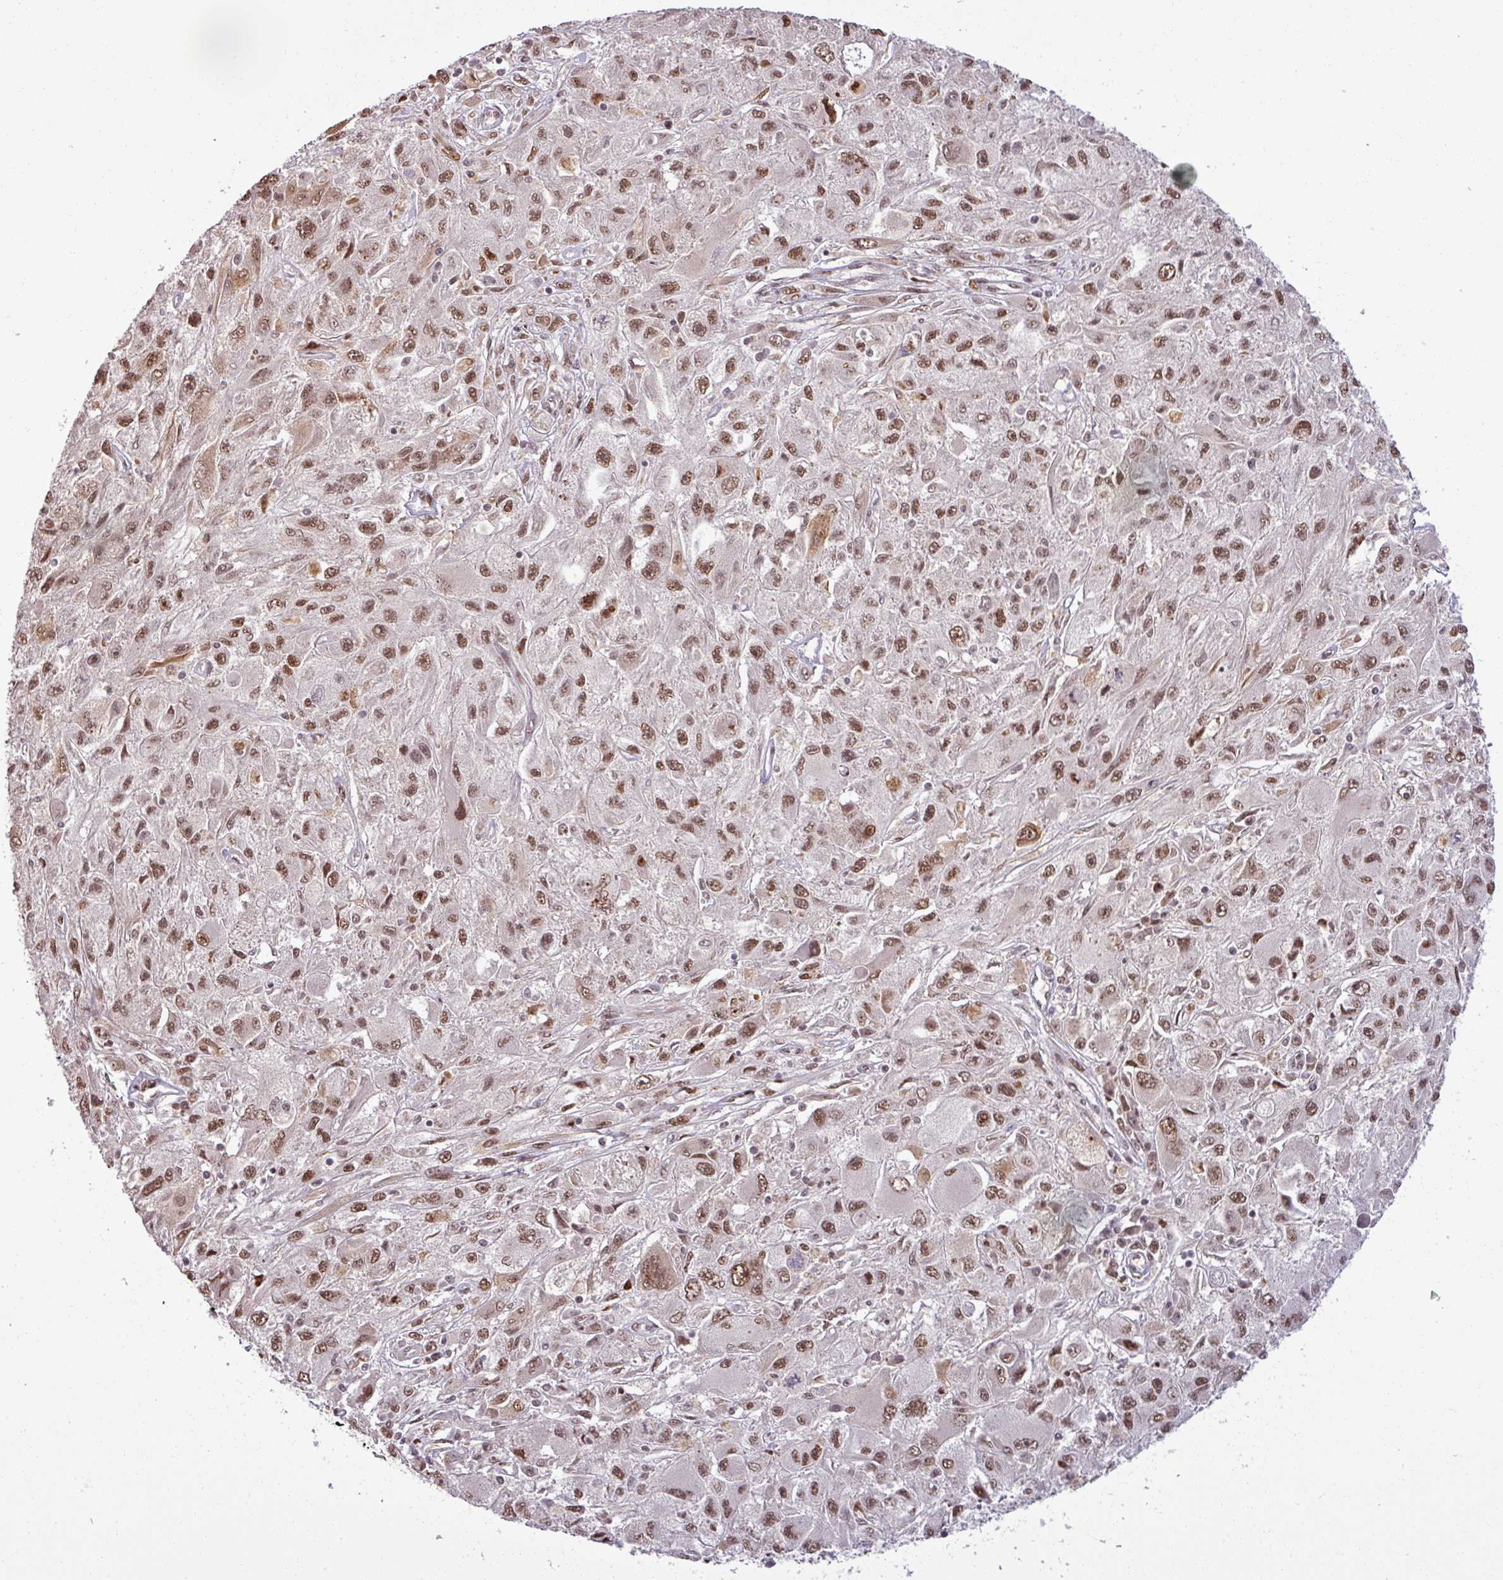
{"staining": {"intensity": "moderate", "quantity": ">75%", "location": "nuclear"}, "tissue": "melanoma", "cell_type": "Tumor cells", "image_type": "cancer", "snomed": [{"axis": "morphology", "description": "Malignant melanoma, Metastatic site"}, {"axis": "topography", "description": "Skin"}], "caption": "Tumor cells reveal medium levels of moderate nuclear staining in approximately >75% of cells in human melanoma.", "gene": "PTPN20", "patient": {"sex": "male", "age": 53}}